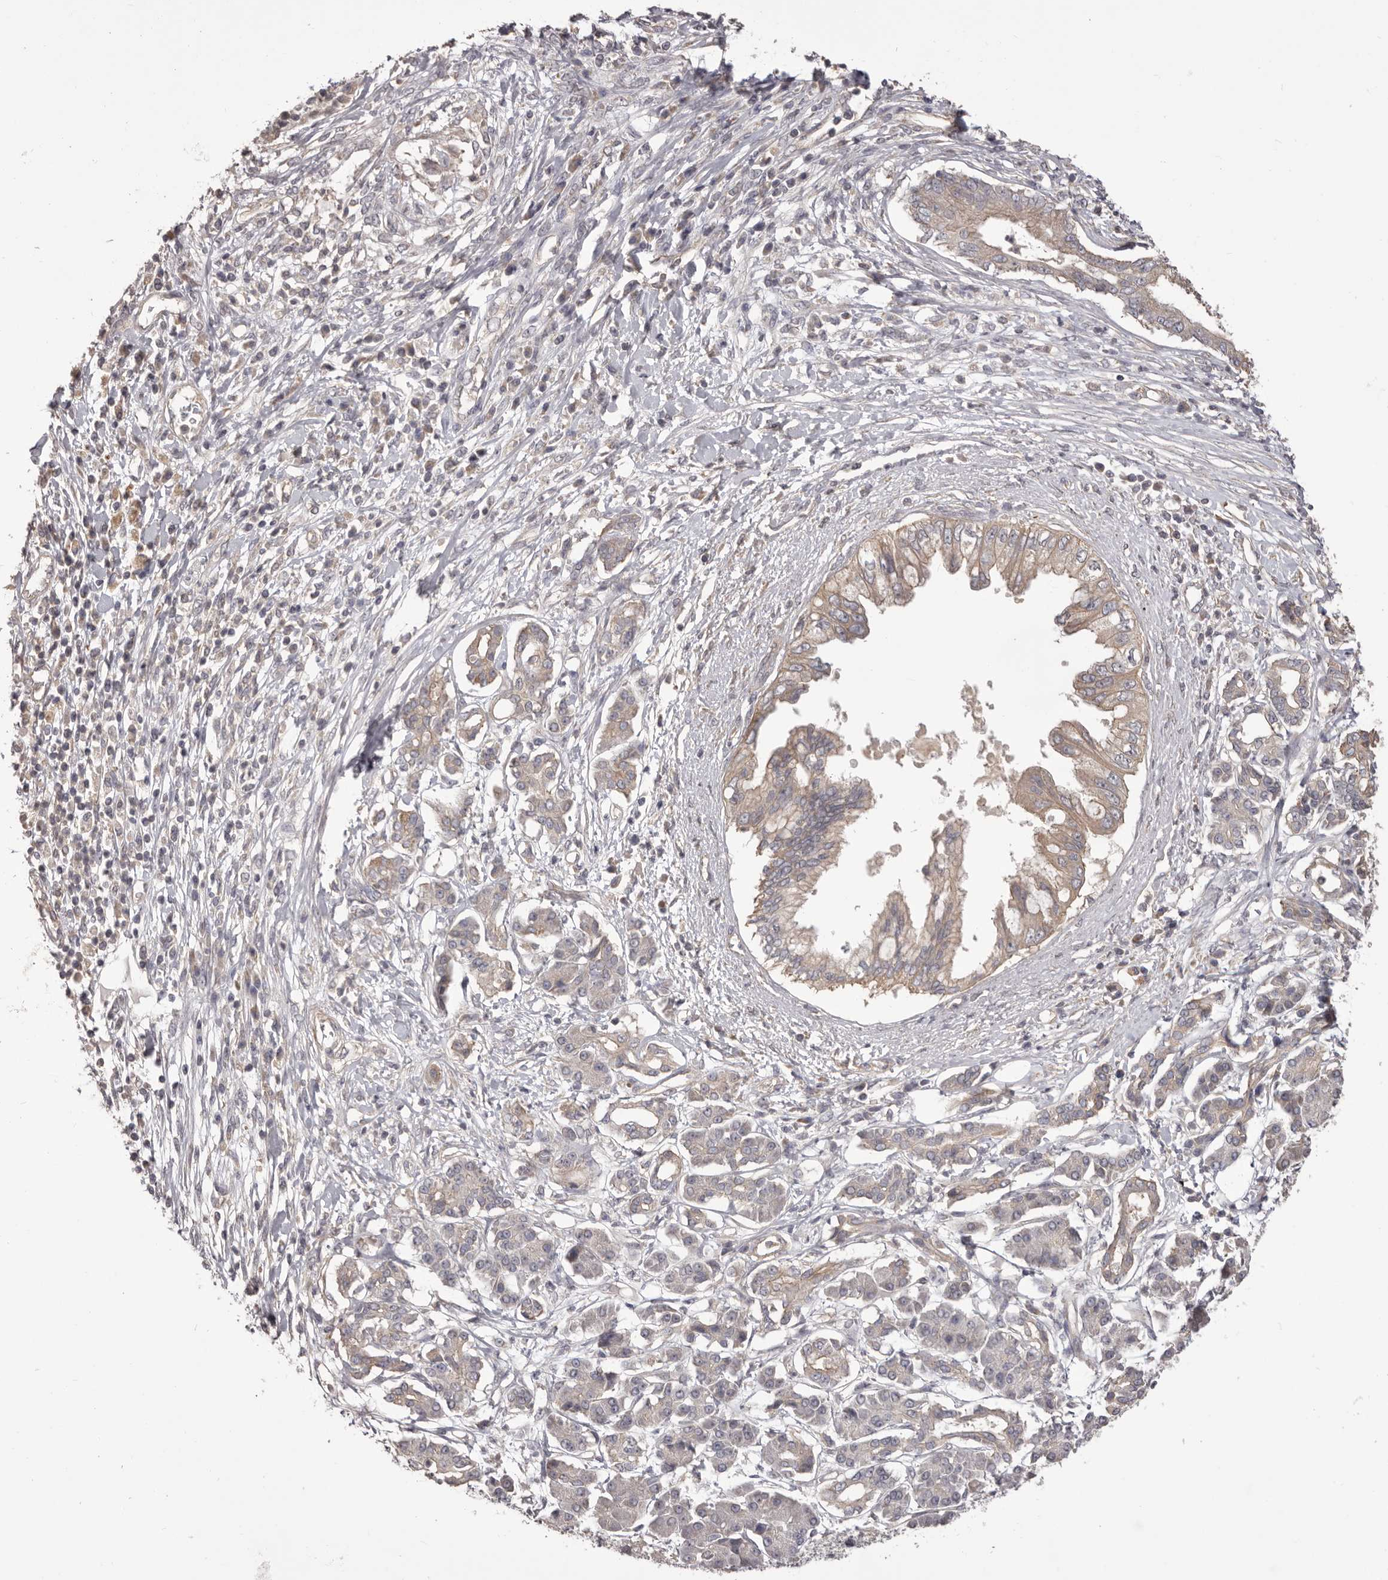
{"staining": {"intensity": "weak", "quantity": "<25%", "location": "cytoplasmic/membranous"}, "tissue": "pancreatic cancer", "cell_type": "Tumor cells", "image_type": "cancer", "snomed": [{"axis": "morphology", "description": "Adenocarcinoma, NOS"}, {"axis": "topography", "description": "Pancreas"}], "caption": "Tumor cells show no significant protein positivity in pancreatic cancer (adenocarcinoma). Nuclei are stained in blue.", "gene": "HRH1", "patient": {"sex": "female", "age": 56}}